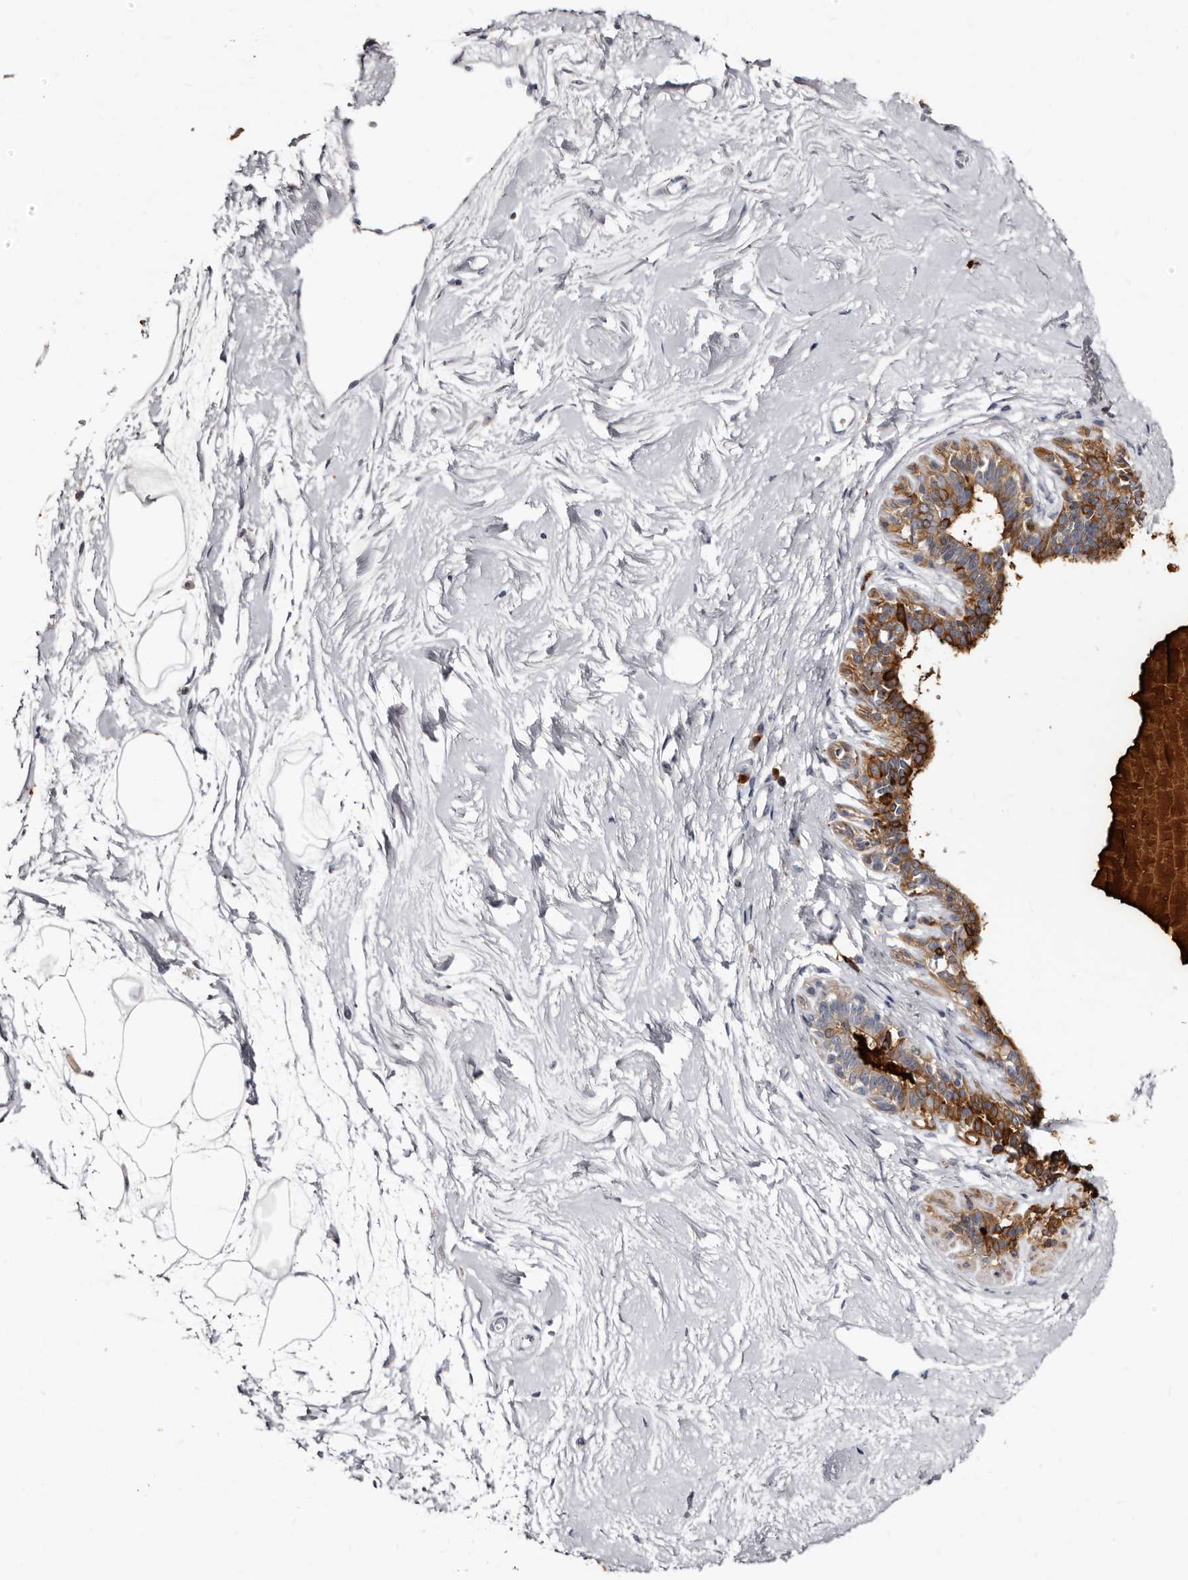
{"staining": {"intensity": "negative", "quantity": "none", "location": "none"}, "tissue": "breast", "cell_type": "Adipocytes", "image_type": "normal", "snomed": [{"axis": "morphology", "description": "Normal tissue, NOS"}, {"axis": "topography", "description": "Breast"}], "caption": "IHC micrograph of normal breast stained for a protein (brown), which reveals no staining in adipocytes.", "gene": "TBC1D22B", "patient": {"sex": "female", "age": 45}}